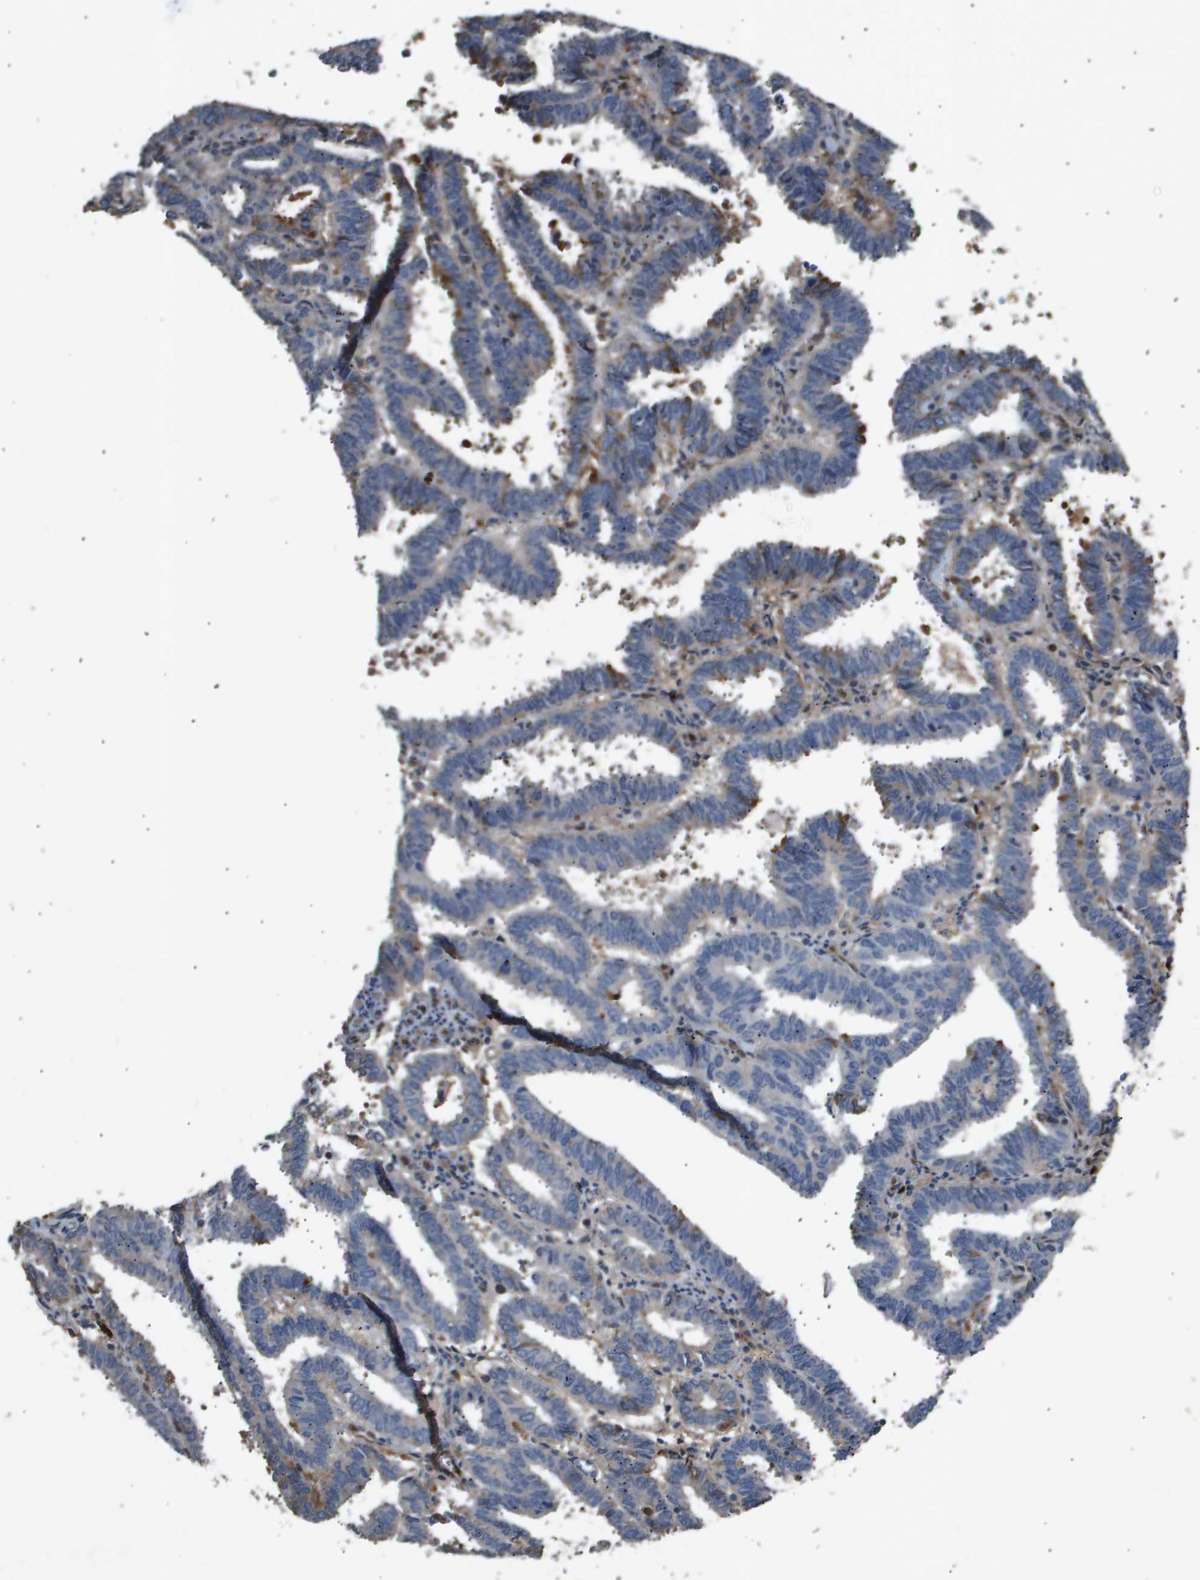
{"staining": {"intensity": "negative", "quantity": "none", "location": "none"}, "tissue": "endometrial cancer", "cell_type": "Tumor cells", "image_type": "cancer", "snomed": [{"axis": "morphology", "description": "Adenocarcinoma, NOS"}, {"axis": "topography", "description": "Uterus"}], "caption": "Protein analysis of endometrial cancer reveals no significant staining in tumor cells. Nuclei are stained in blue.", "gene": "ERG", "patient": {"sex": "female", "age": 83}}